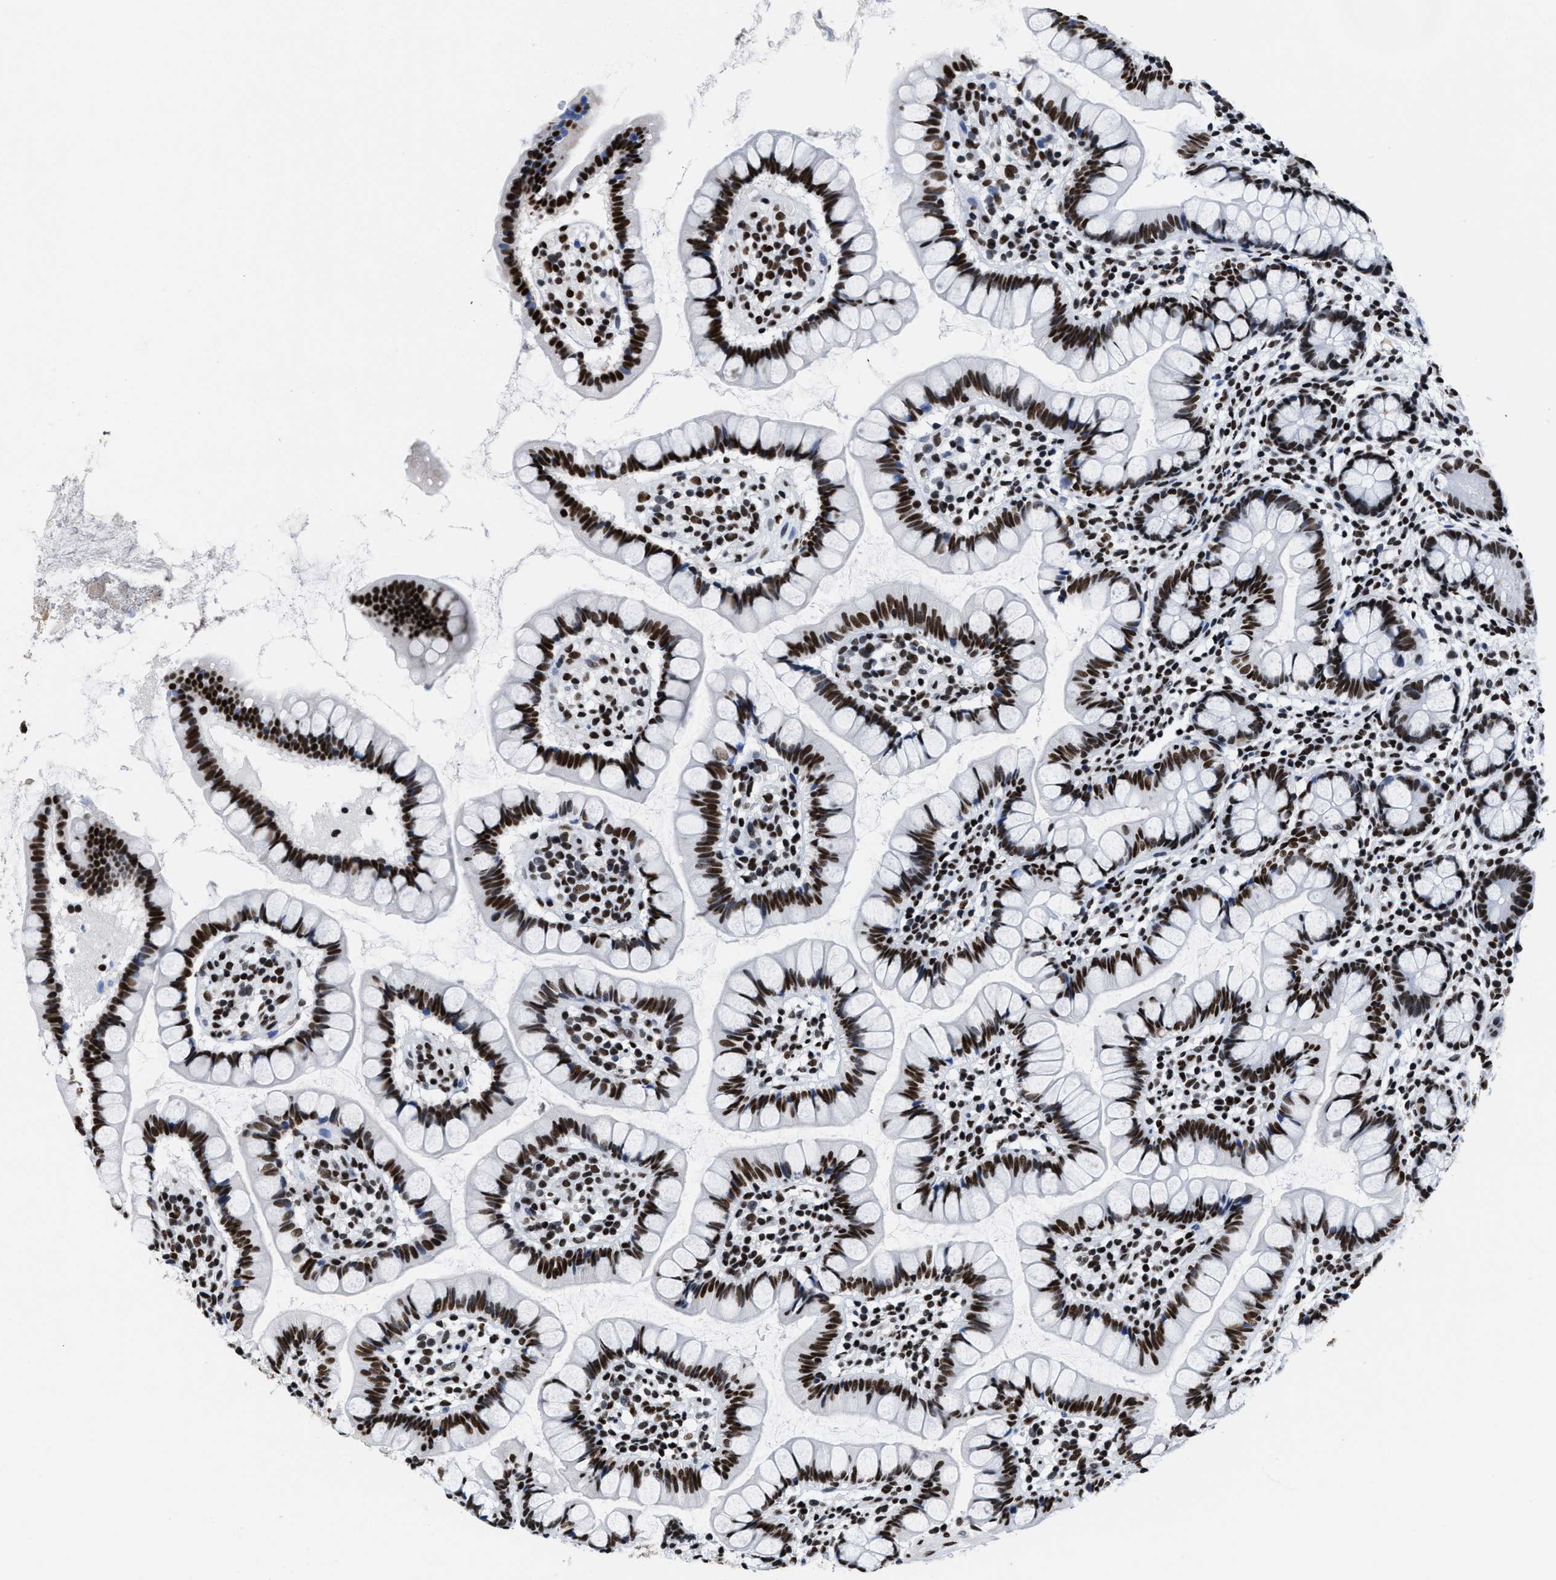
{"staining": {"intensity": "strong", "quantity": ">75%", "location": "nuclear"}, "tissue": "small intestine", "cell_type": "Glandular cells", "image_type": "normal", "snomed": [{"axis": "morphology", "description": "Normal tissue, NOS"}, {"axis": "topography", "description": "Small intestine"}], "caption": "Approximately >75% of glandular cells in normal human small intestine demonstrate strong nuclear protein expression as visualized by brown immunohistochemical staining.", "gene": "SMARCC2", "patient": {"sex": "female", "age": 84}}